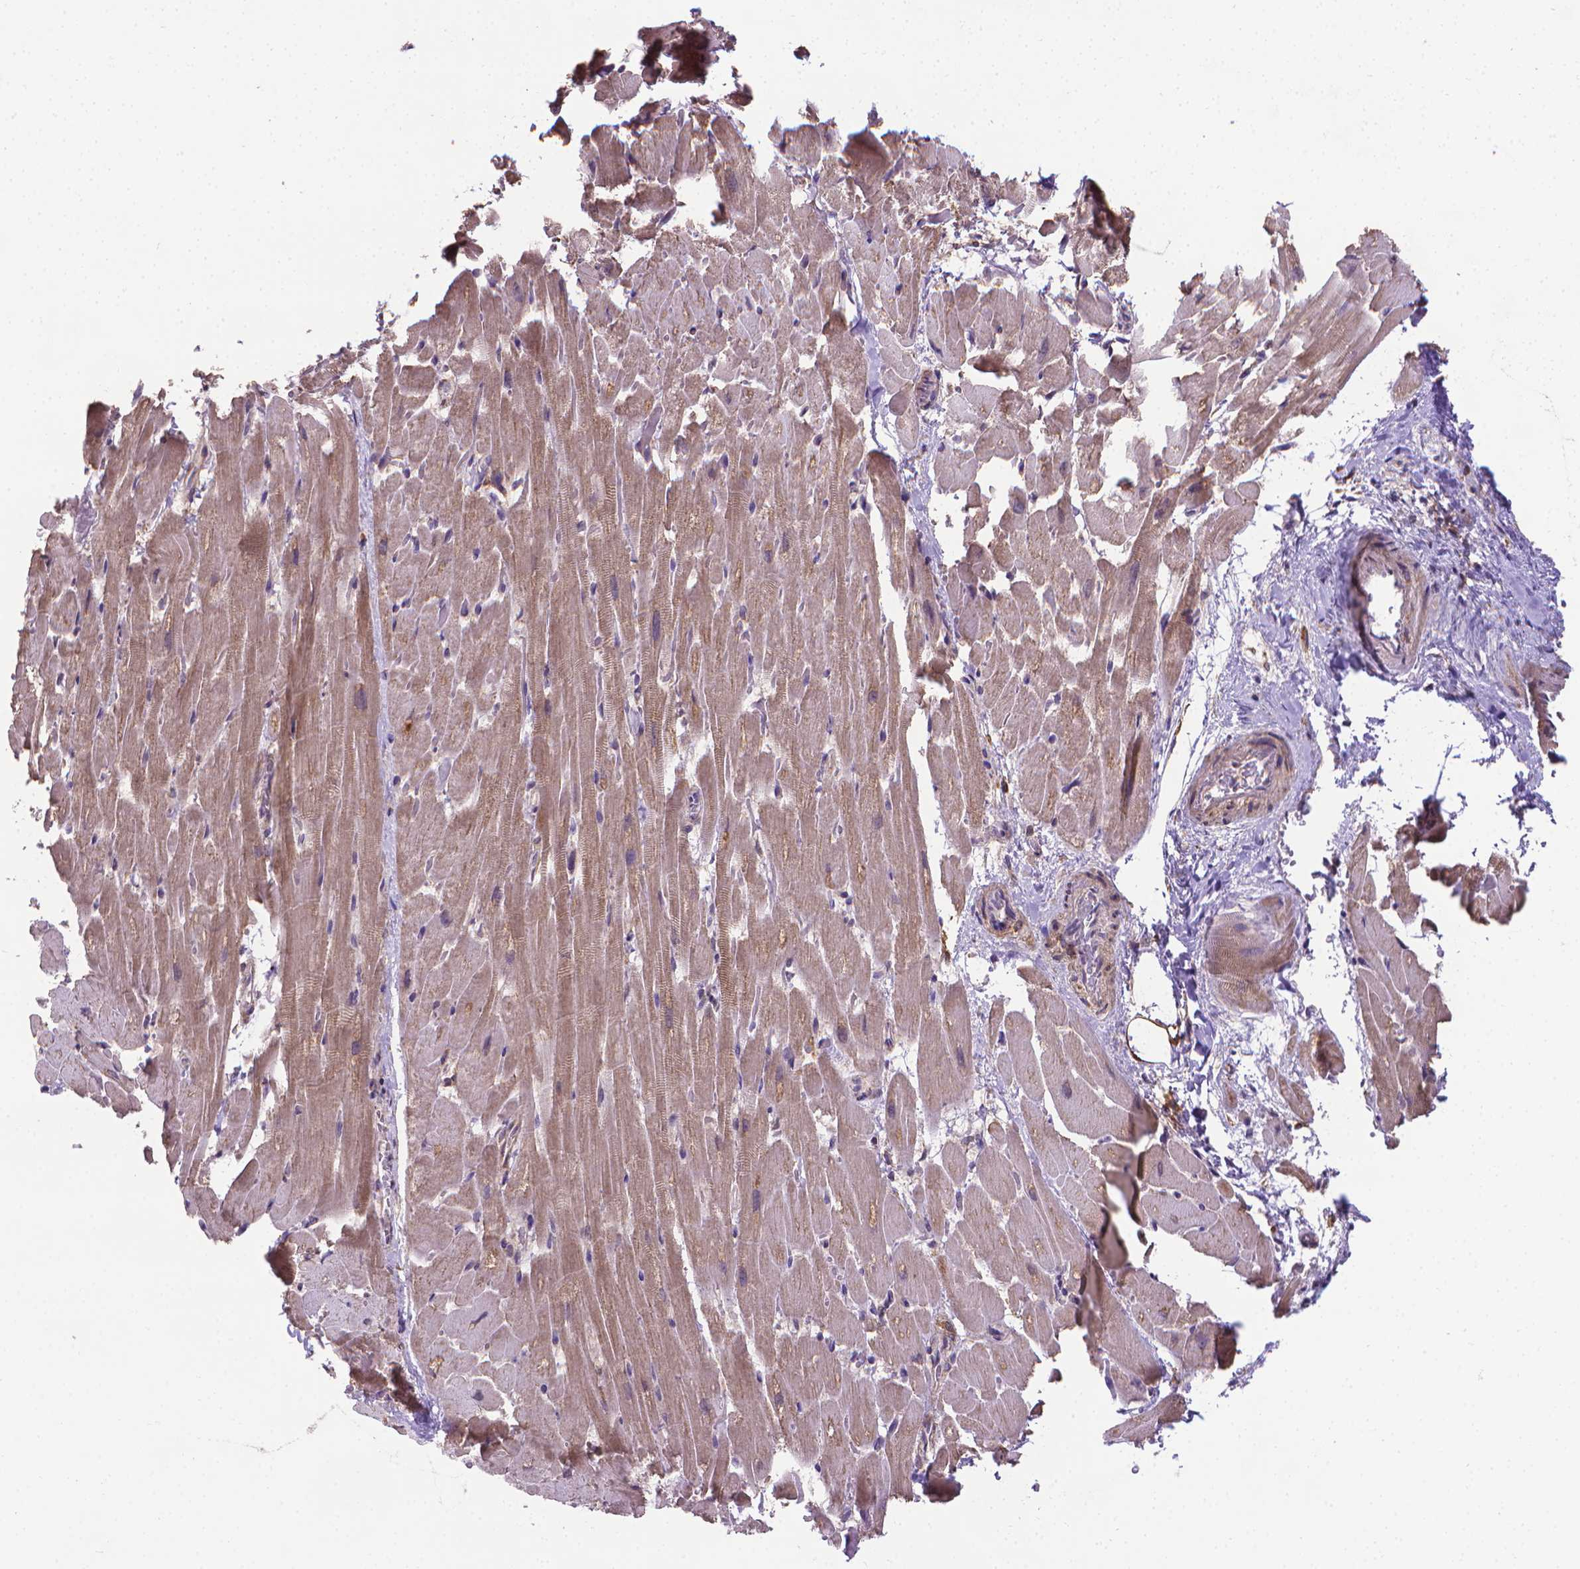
{"staining": {"intensity": "moderate", "quantity": "25%-75%", "location": "cytoplasmic/membranous"}, "tissue": "heart muscle", "cell_type": "Cardiomyocytes", "image_type": "normal", "snomed": [{"axis": "morphology", "description": "Normal tissue, NOS"}, {"axis": "topography", "description": "Heart"}], "caption": "Unremarkable heart muscle demonstrates moderate cytoplasmic/membranous positivity in about 25%-75% of cardiomyocytes (Brightfield microscopy of DAB IHC at high magnification)..", "gene": "GPR63", "patient": {"sex": "male", "age": 37}}